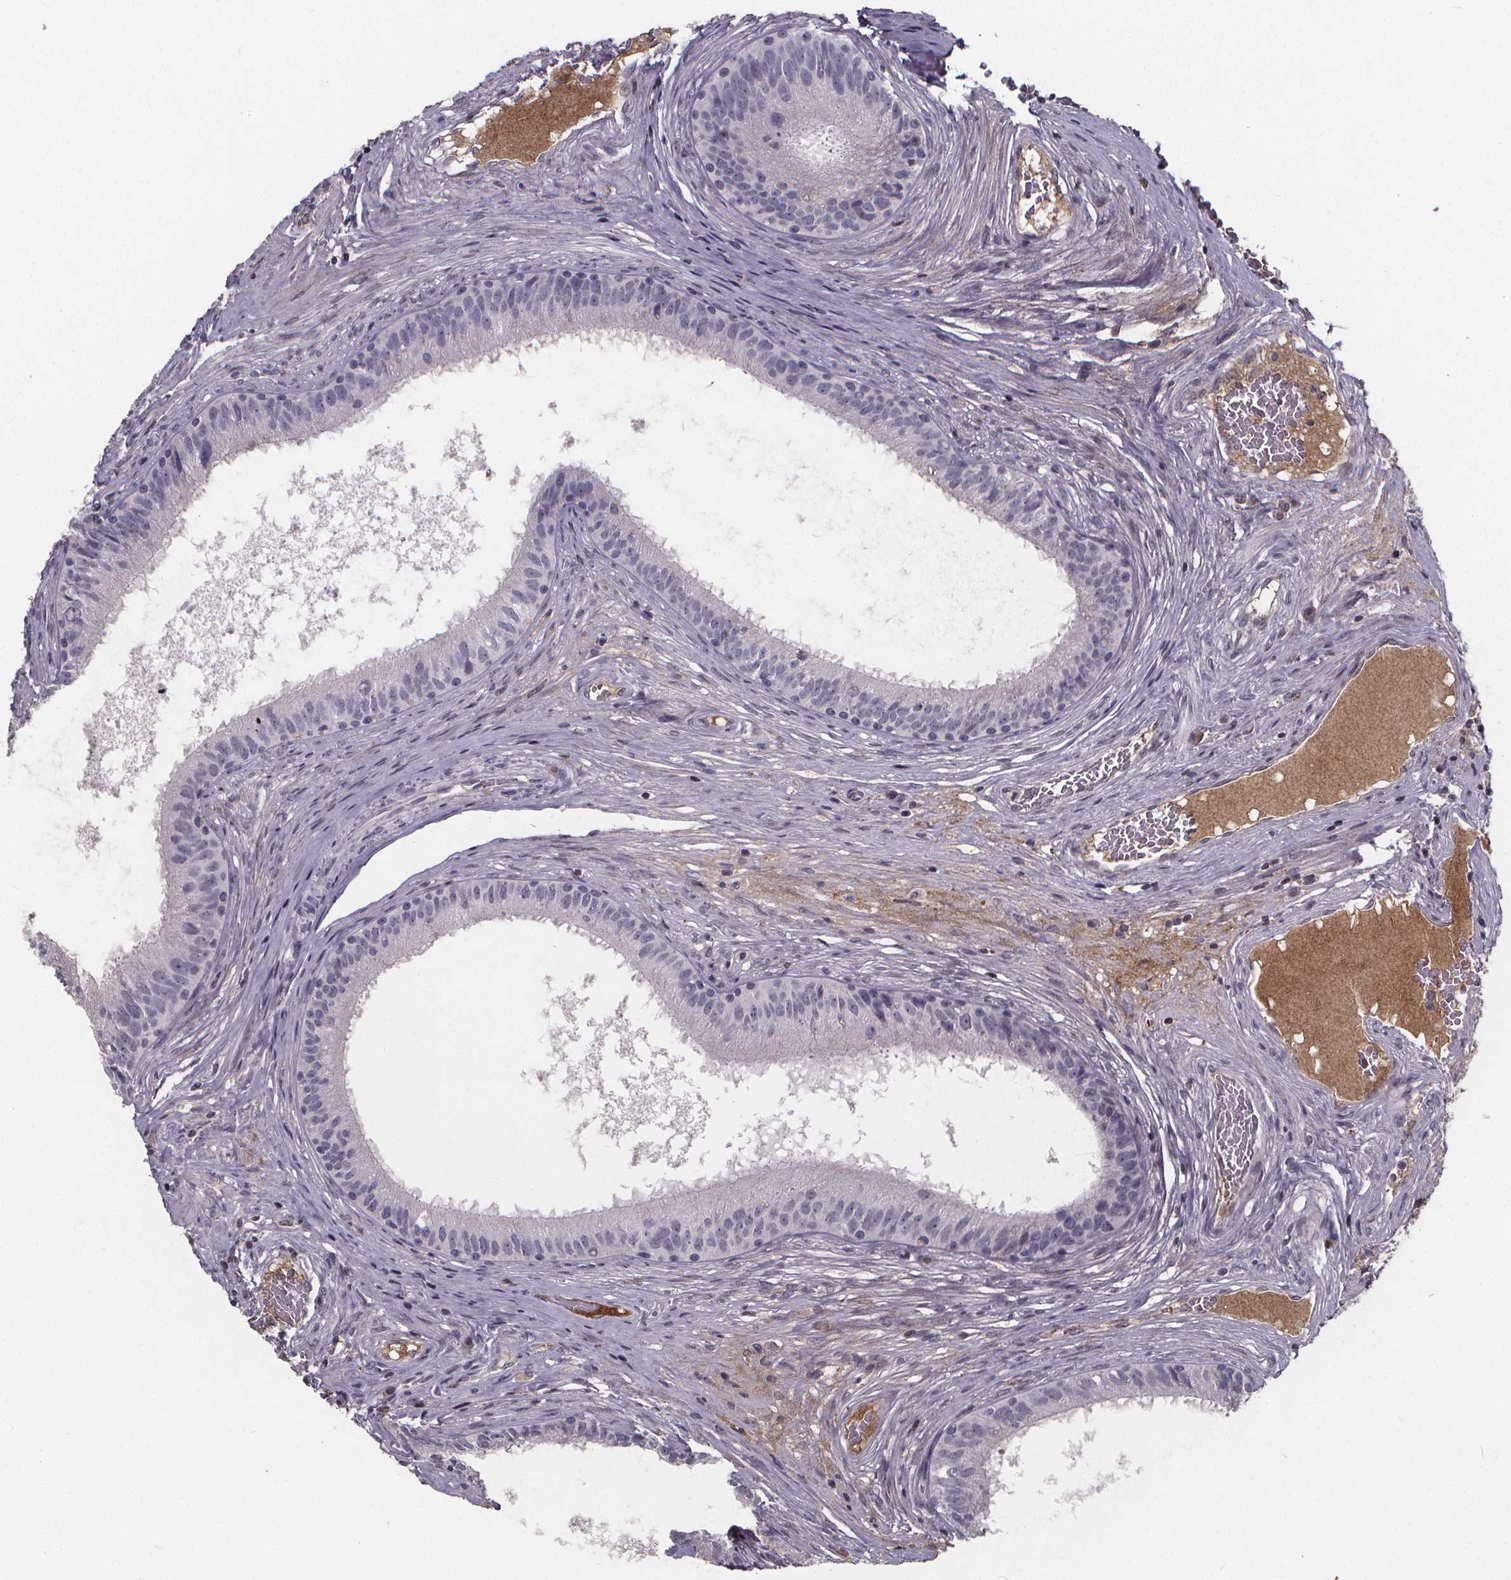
{"staining": {"intensity": "negative", "quantity": "none", "location": "none"}, "tissue": "epididymis", "cell_type": "Glandular cells", "image_type": "normal", "snomed": [{"axis": "morphology", "description": "Normal tissue, NOS"}, {"axis": "topography", "description": "Epididymis"}], "caption": "Immunohistochemical staining of benign human epididymis shows no significant expression in glandular cells. (DAB (3,3'-diaminobenzidine) immunohistochemistry (IHC), high magnification).", "gene": "AGT", "patient": {"sex": "male", "age": 59}}